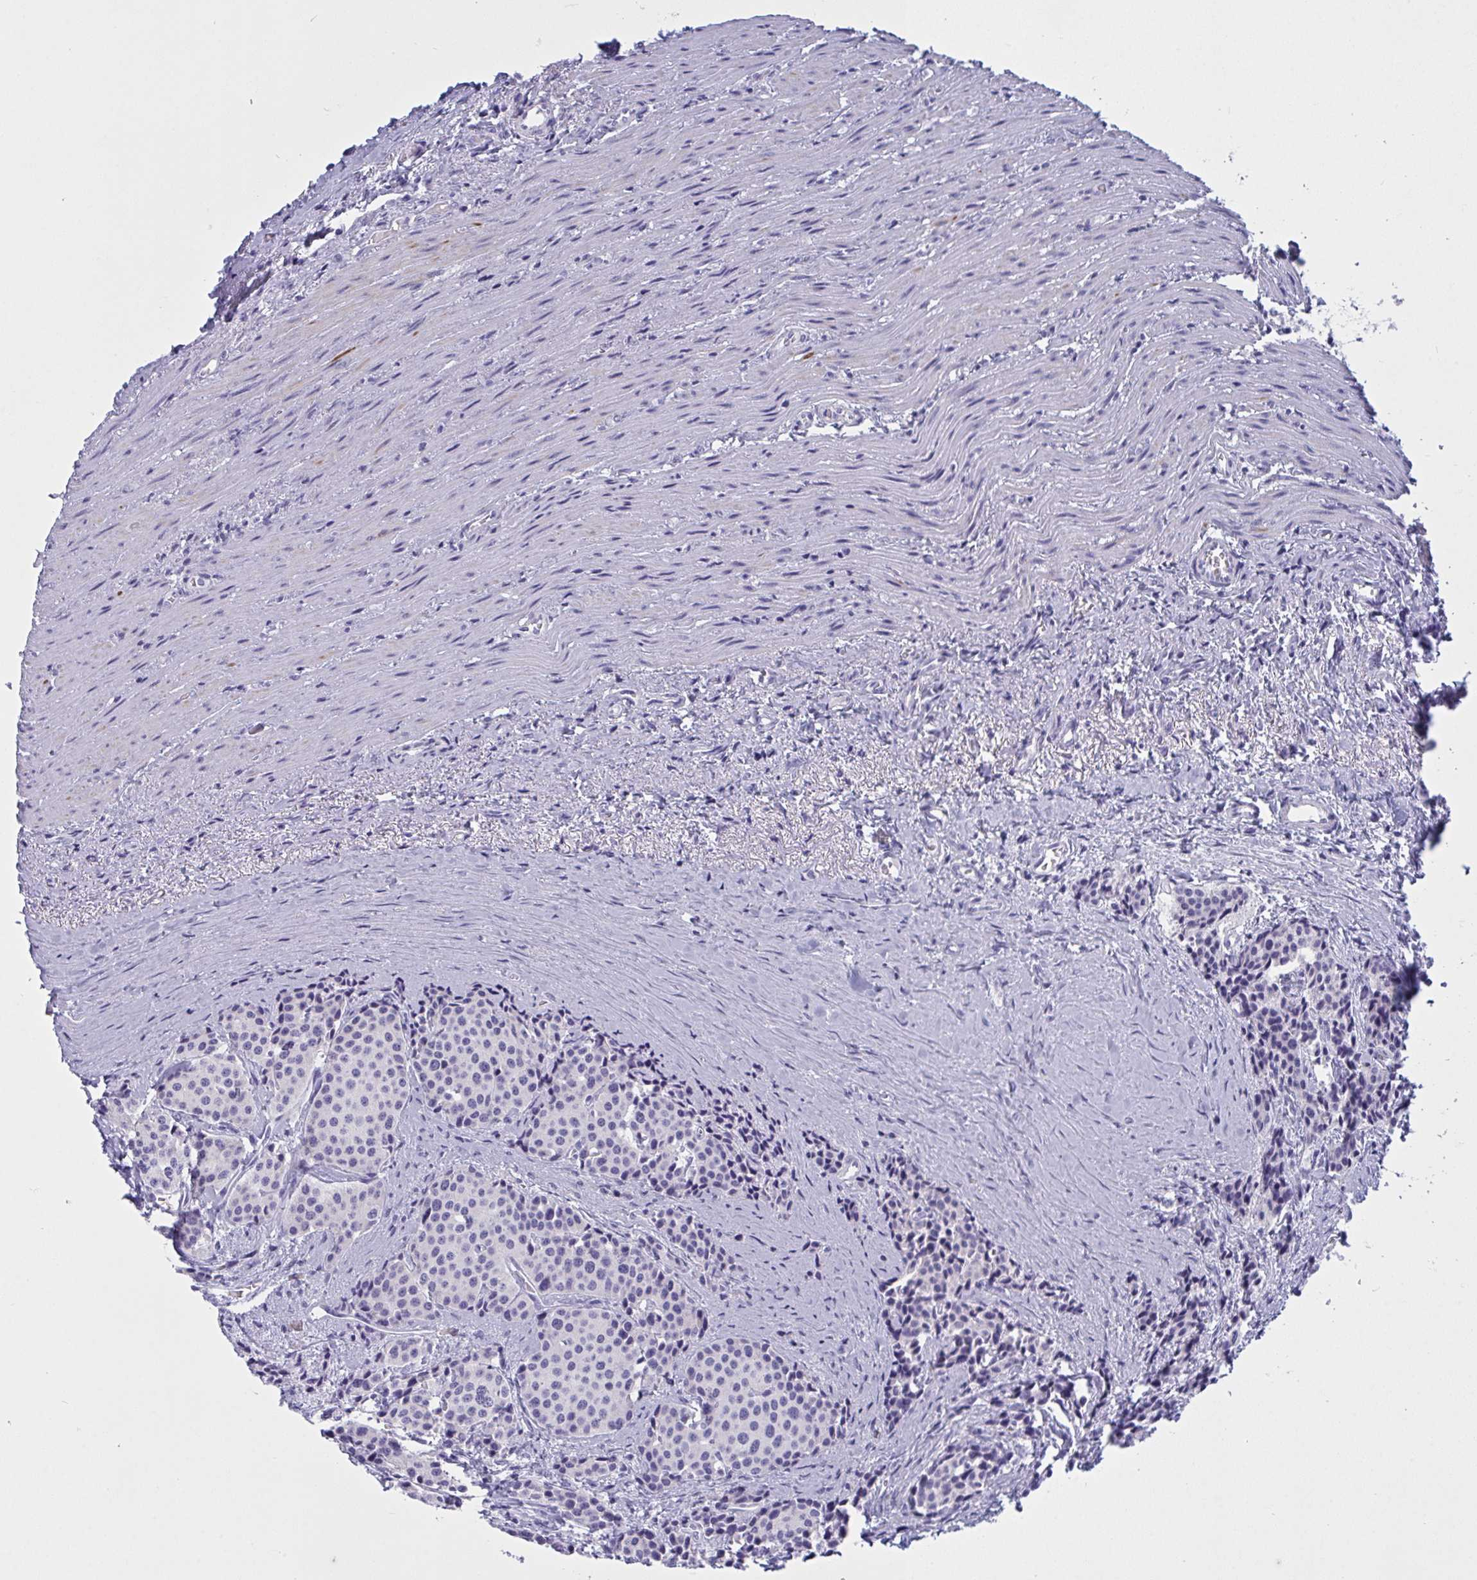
{"staining": {"intensity": "negative", "quantity": "none", "location": "none"}, "tissue": "carcinoid", "cell_type": "Tumor cells", "image_type": "cancer", "snomed": [{"axis": "morphology", "description": "Carcinoid, malignant, NOS"}, {"axis": "topography", "description": "Small intestine"}], "caption": "An IHC histopathology image of malignant carcinoid is shown. There is no staining in tumor cells of malignant carcinoid. (IHC, brightfield microscopy, high magnification).", "gene": "OXLD1", "patient": {"sex": "male", "age": 73}}